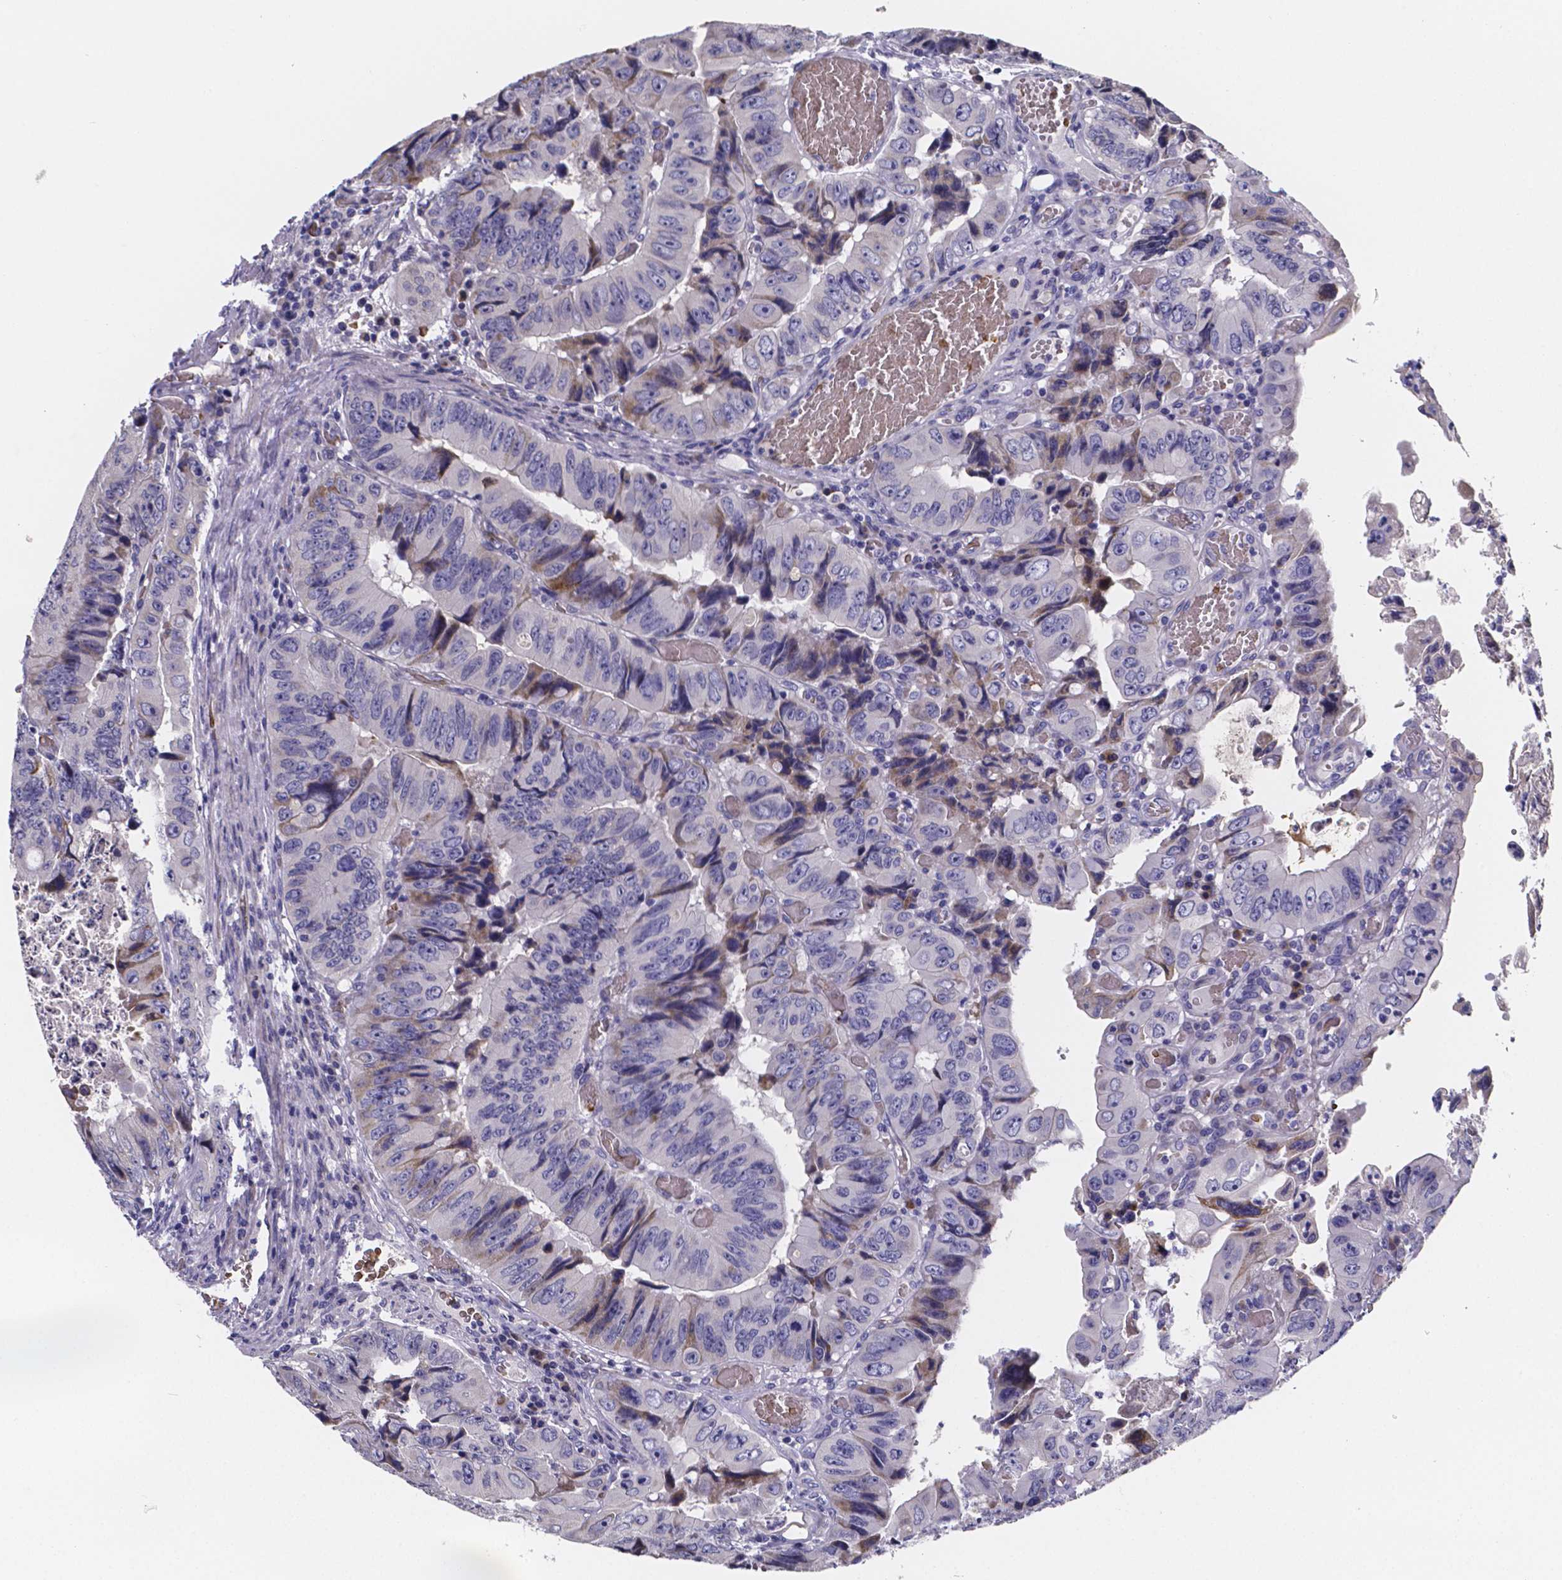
{"staining": {"intensity": "weak", "quantity": "<25%", "location": "cytoplasmic/membranous"}, "tissue": "colorectal cancer", "cell_type": "Tumor cells", "image_type": "cancer", "snomed": [{"axis": "morphology", "description": "Adenocarcinoma, NOS"}, {"axis": "topography", "description": "Colon"}], "caption": "Colorectal adenocarcinoma was stained to show a protein in brown. There is no significant staining in tumor cells. The staining is performed using DAB brown chromogen with nuclei counter-stained in using hematoxylin.", "gene": "GABRA3", "patient": {"sex": "female", "age": 84}}